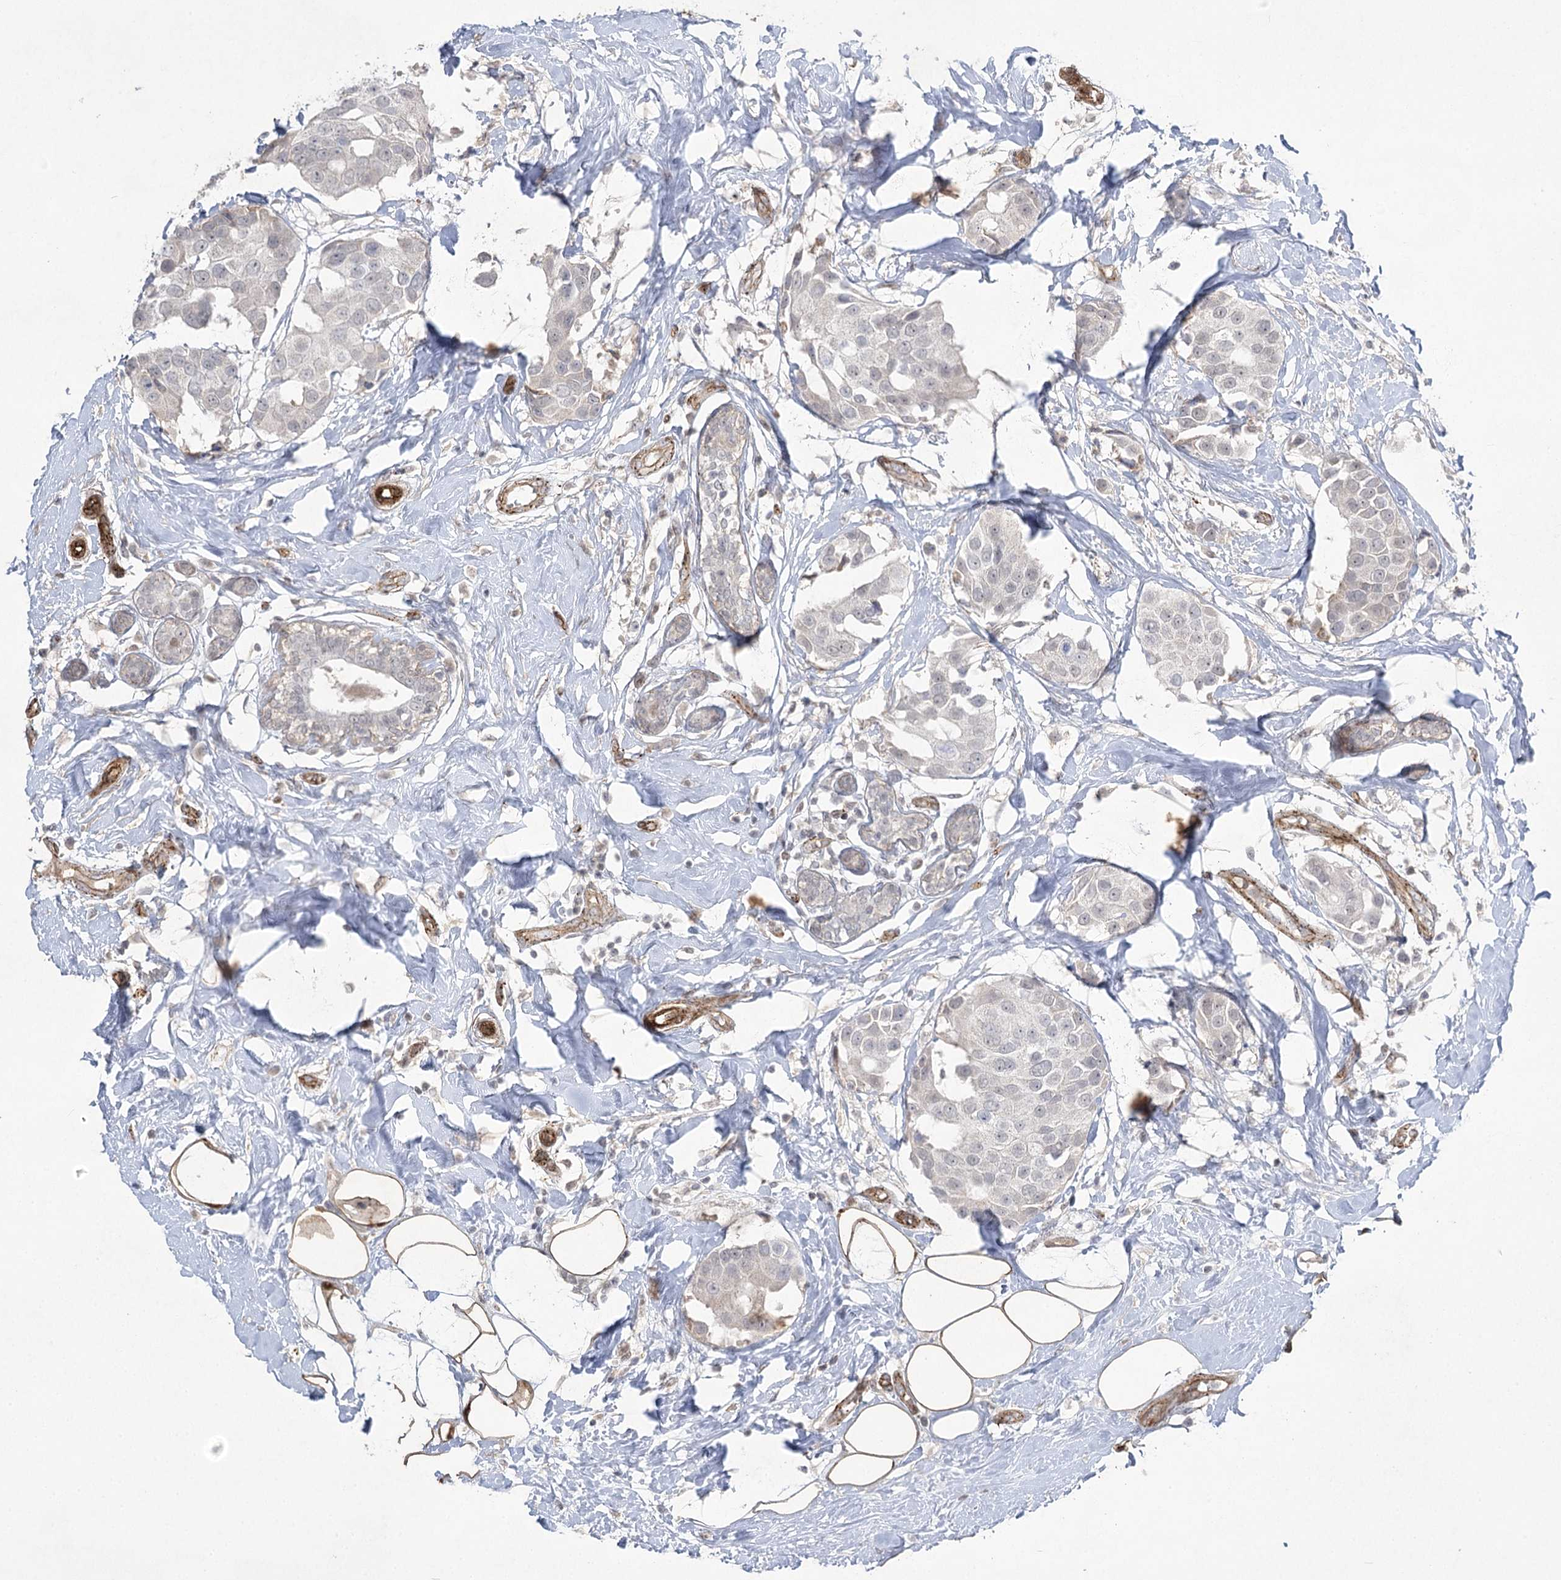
{"staining": {"intensity": "weak", "quantity": "25%-75%", "location": "nuclear"}, "tissue": "breast cancer", "cell_type": "Tumor cells", "image_type": "cancer", "snomed": [{"axis": "morphology", "description": "Normal tissue, NOS"}, {"axis": "morphology", "description": "Duct carcinoma"}, {"axis": "topography", "description": "Breast"}], "caption": "Immunohistochemistry photomicrograph of human invasive ductal carcinoma (breast) stained for a protein (brown), which reveals low levels of weak nuclear expression in approximately 25%-75% of tumor cells.", "gene": "AMTN", "patient": {"sex": "female", "age": 39}}